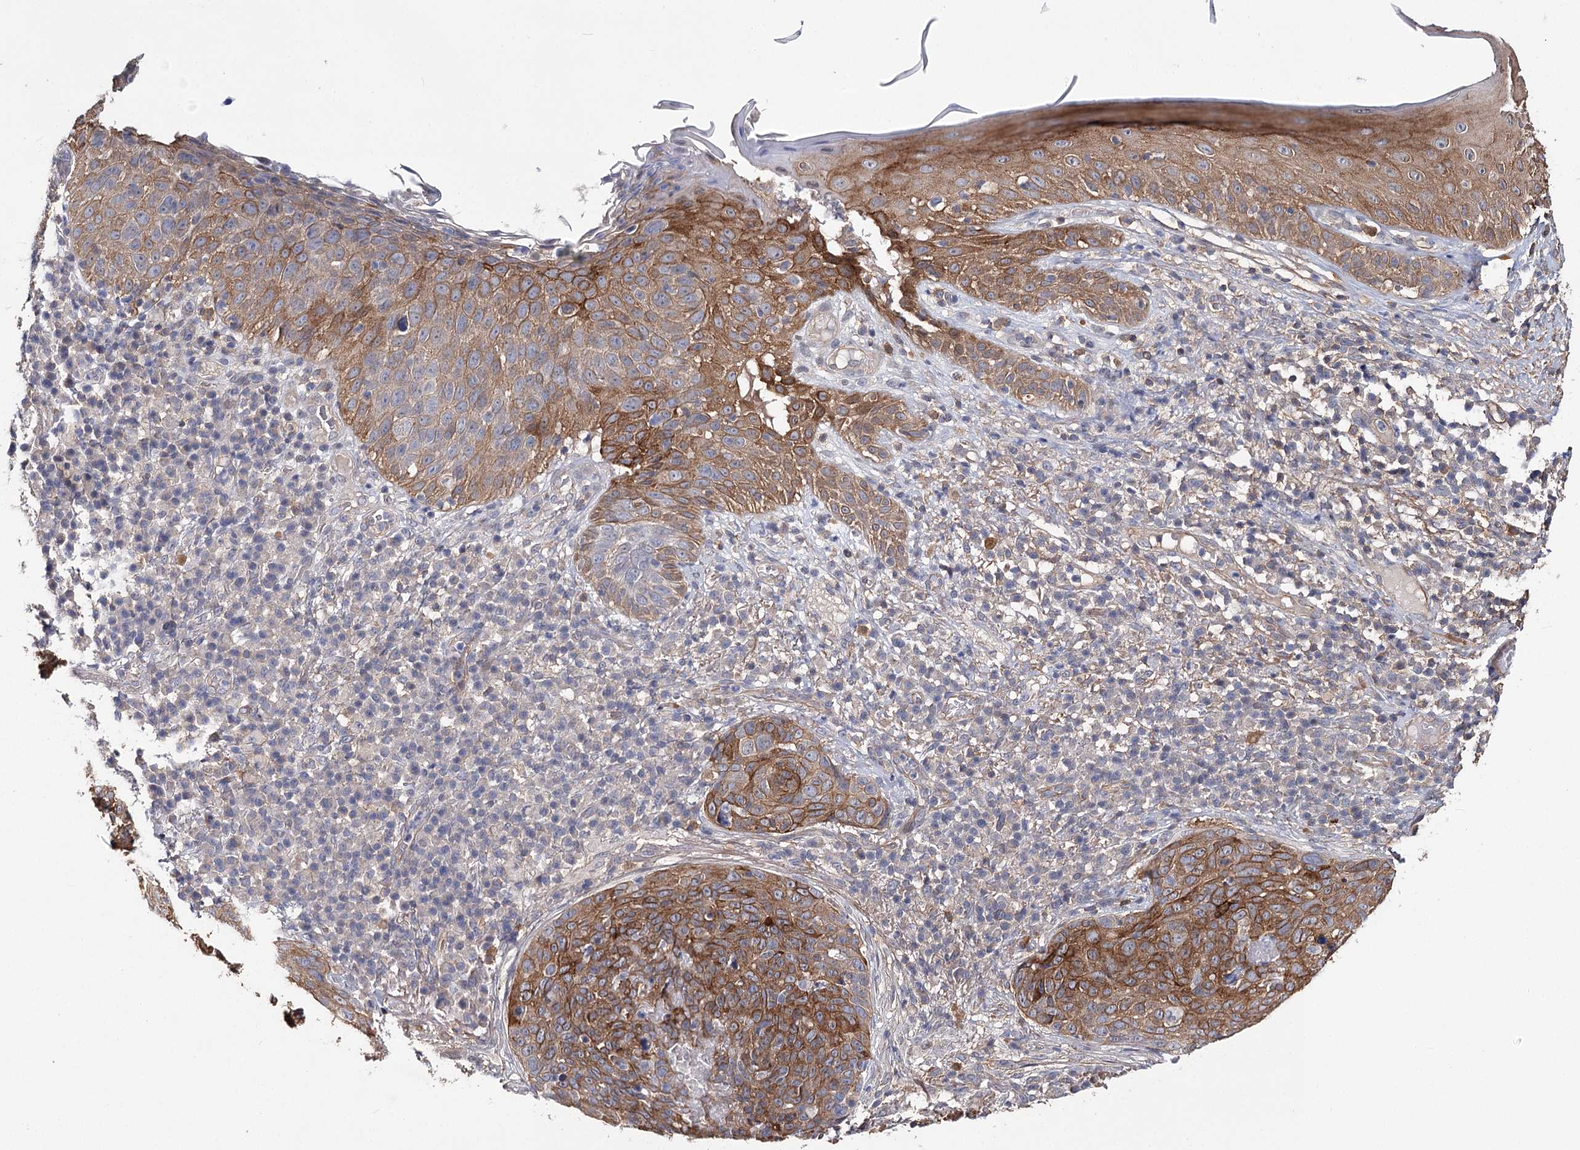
{"staining": {"intensity": "moderate", "quantity": ">75%", "location": "cytoplasmic/membranous"}, "tissue": "skin cancer", "cell_type": "Tumor cells", "image_type": "cancer", "snomed": [{"axis": "morphology", "description": "Squamous cell carcinoma in situ, NOS"}, {"axis": "morphology", "description": "Squamous cell carcinoma, NOS"}, {"axis": "topography", "description": "Skin"}], "caption": "Skin squamous cell carcinoma in situ stained with a protein marker exhibits moderate staining in tumor cells.", "gene": "TMEM218", "patient": {"sex": "male", "age": 93}}